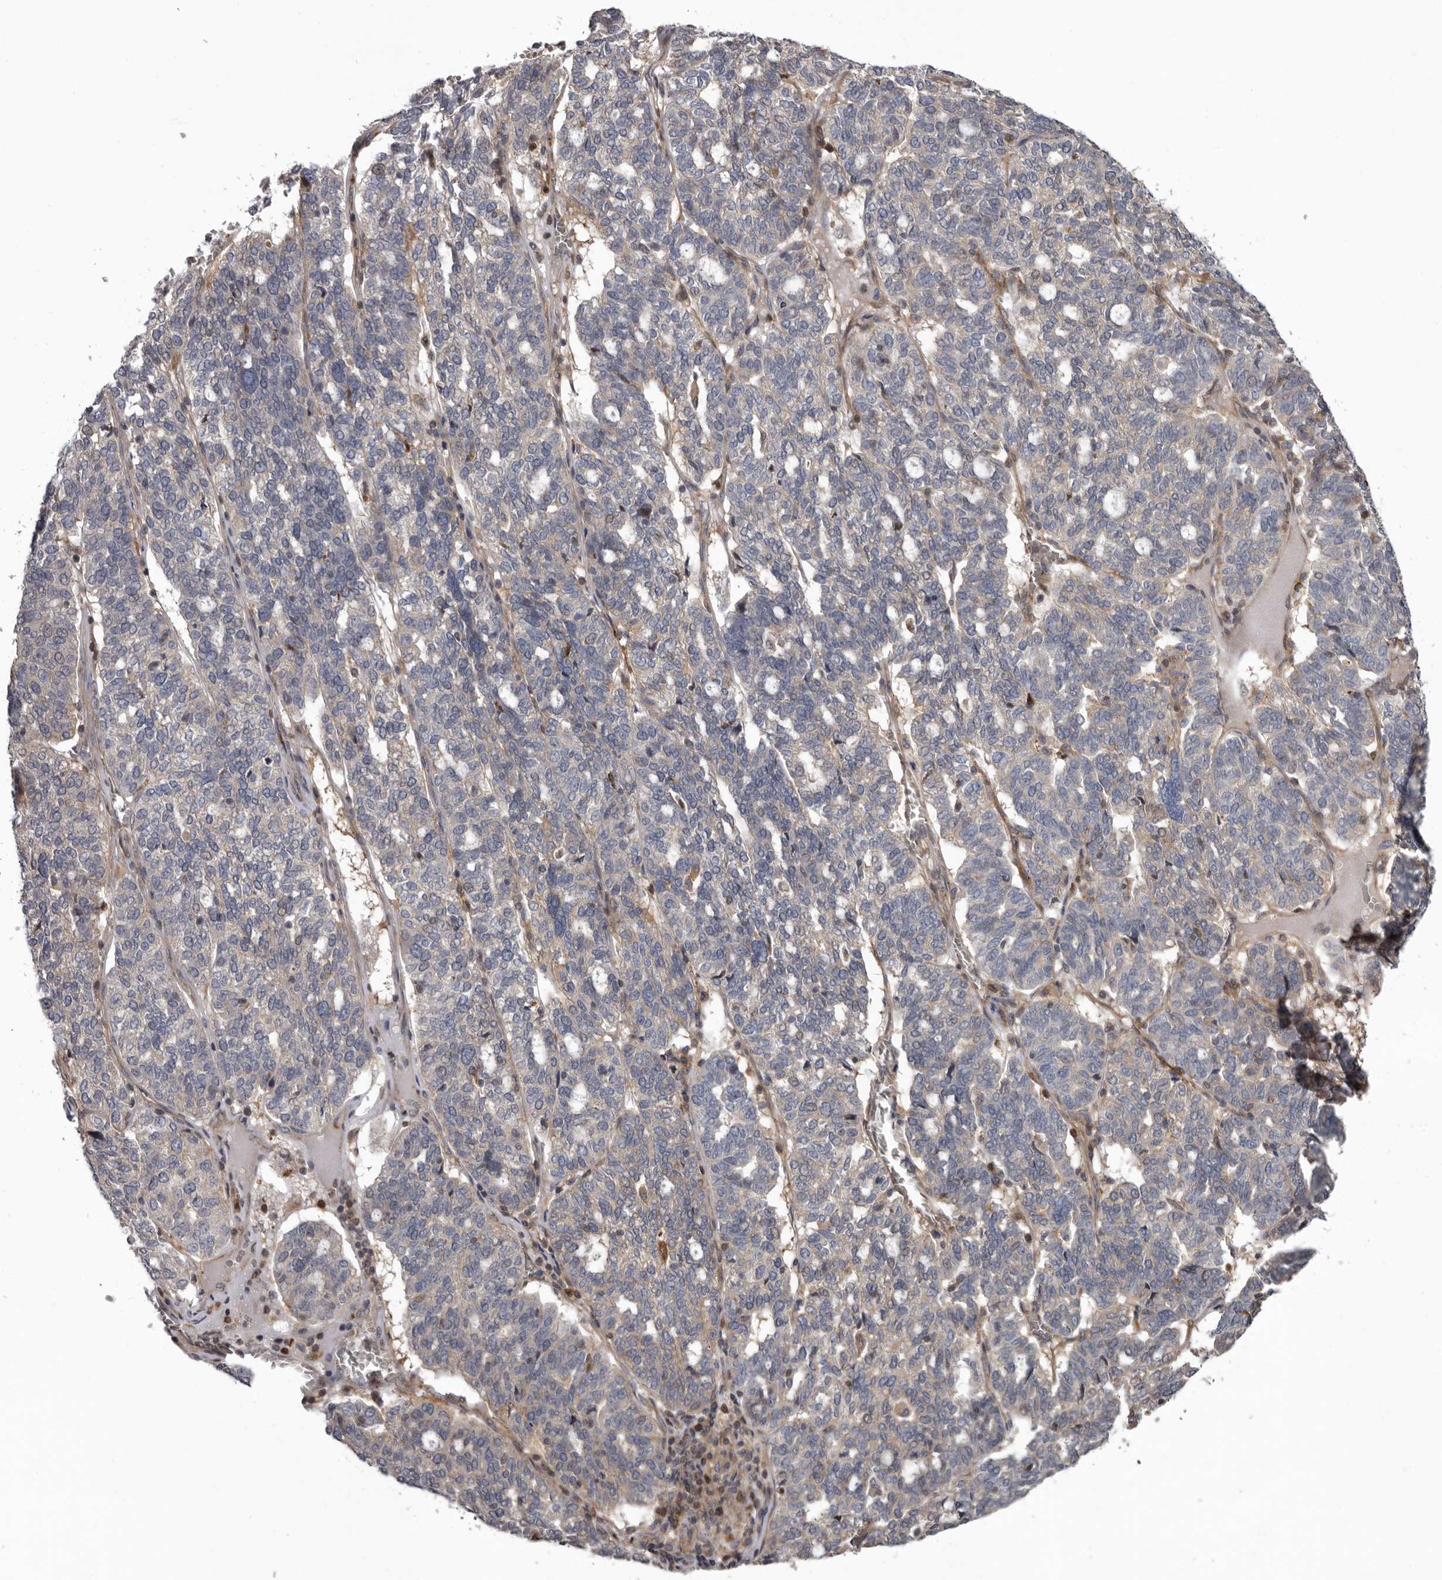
{"staining": {"intensity": "negative", "quantity": "none", "location": "none"}, "tissue": "ovarian cancer", "cell_type": "Tumor cells", "image_type": "cancer", "snomed": [{"axis": "morphology", "description": "Cystadenocarcinoma, serous, NOS"}, {"axis": "topography", "description": "Ovary"}], "caption": "The IHC micrograph has no significant positivity in tumor cells of serous cystadenocarcinoma (ovarian) tissue.", "gene": "FGFR4", "patient": {"sex": "female", "age": 59}}